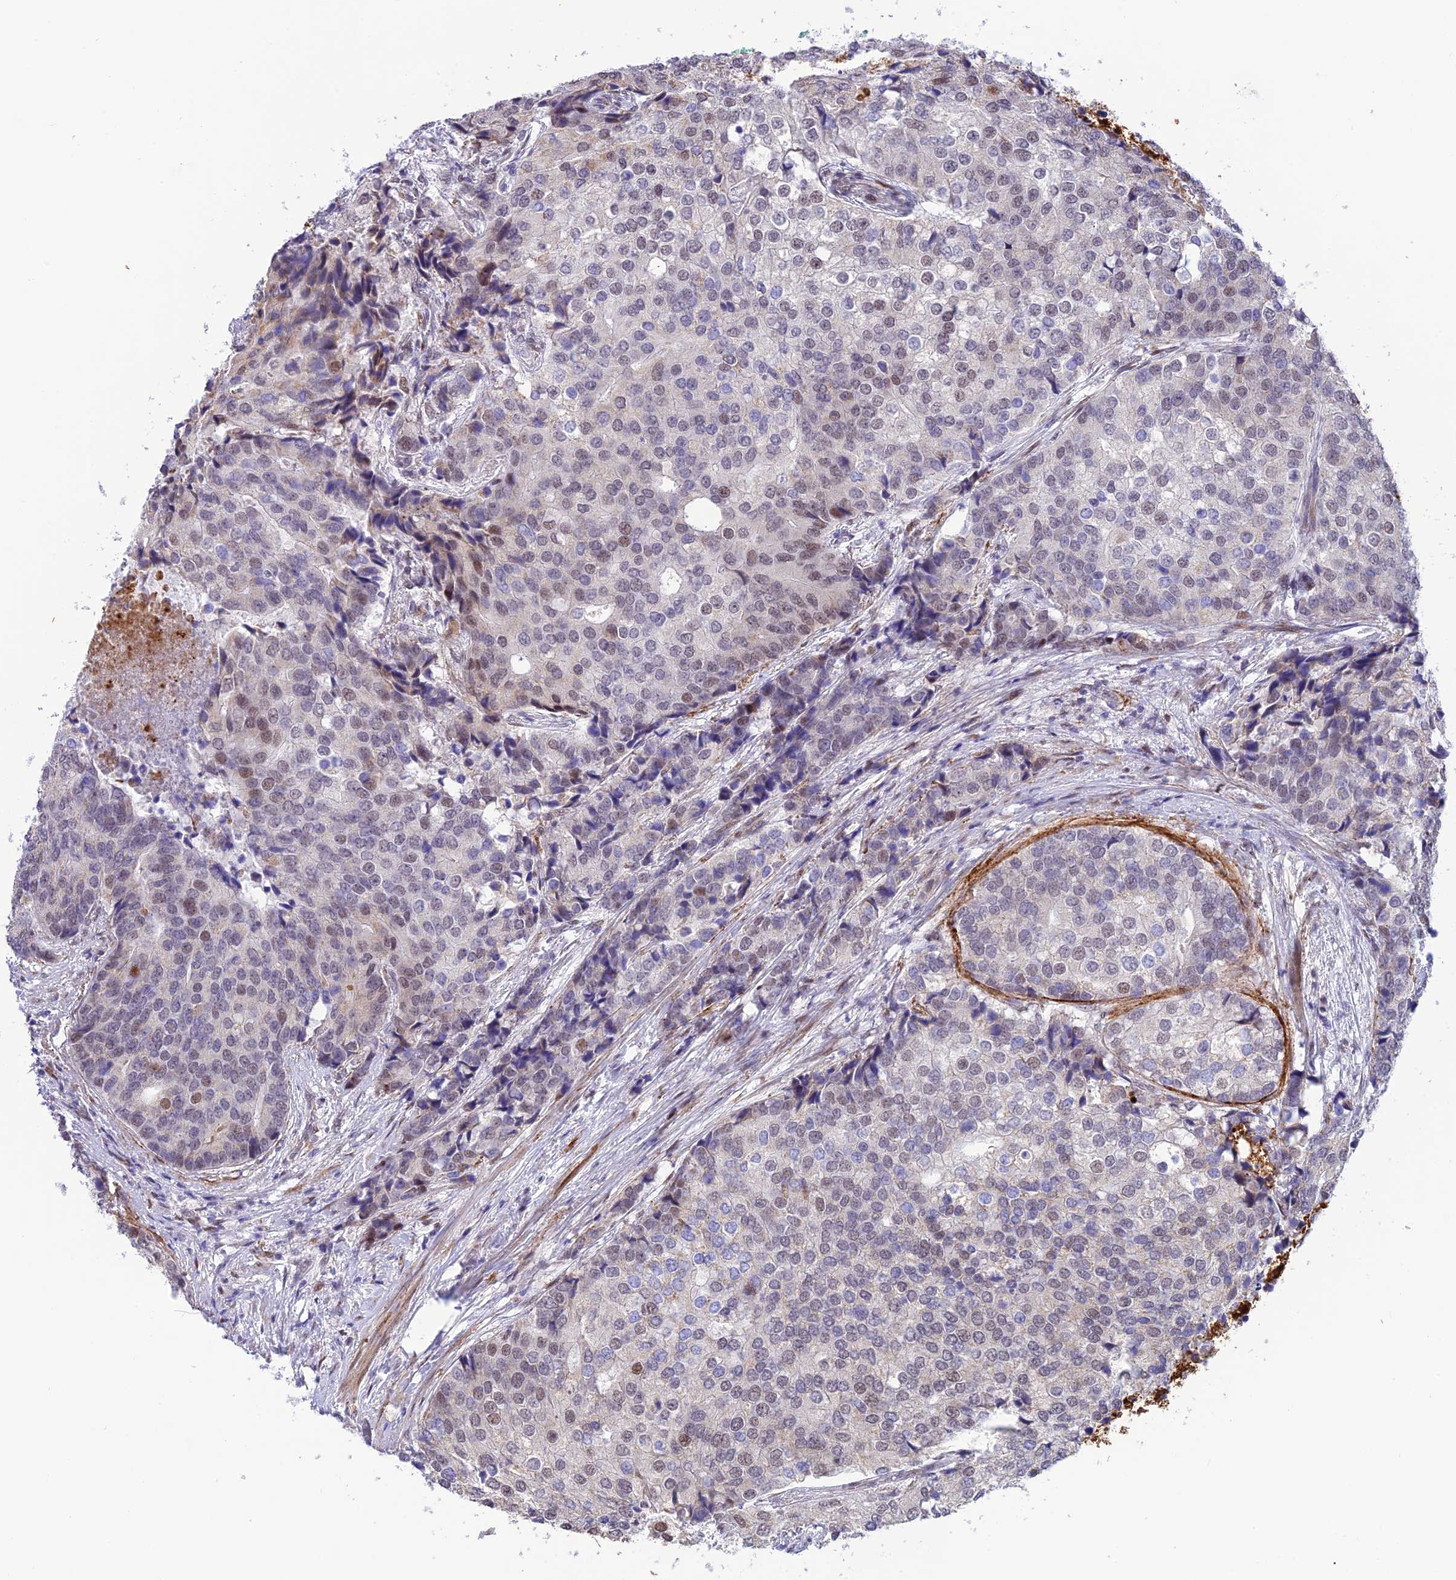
{"staining": {"intensity": "weak", "quantity": "<25%", "location": "cytoplasmic/membranous,nuclear"}, "tissue": "prostate cancer", "cell_type": "Tumor cells", "image_type": "cancer", "snomed": [{"axis": "morphology", "description": "Adenocarcinoma, High grade"}, {"axis": "topography", "description": "Prostate"}], "caption": "This is an IHC histopathology image of prostate high-grade adenocarcinoma. There is no expression in tumor cells.", "gene": "WDR55", "patient": {"sex": "male", "age": 62}}